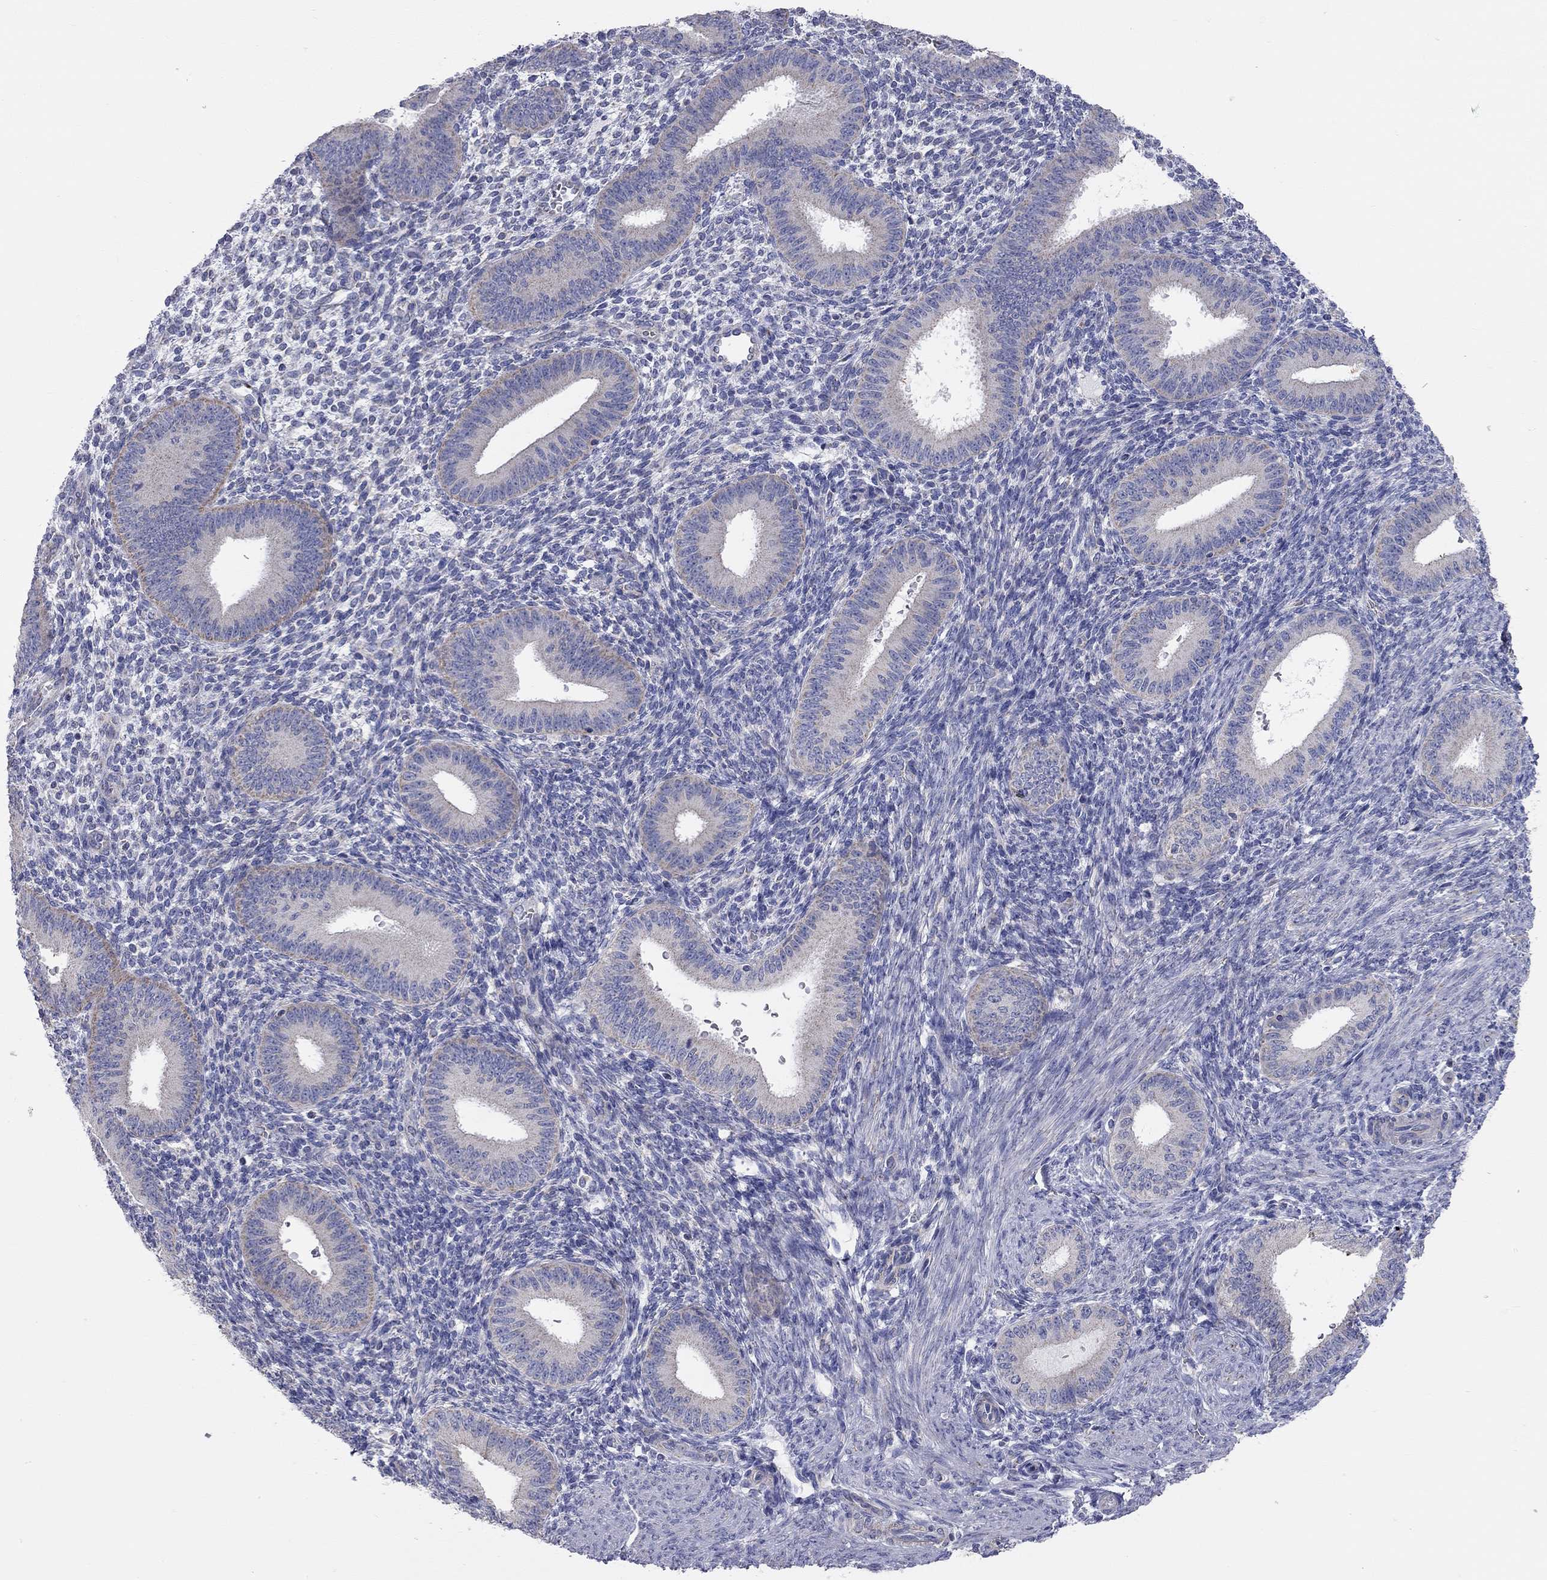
{"staining": {"intensity": "negative", "quantity": "none", "location": "none"}, "tissue": "endometrium", "cell_type": "Cells in endometrial stroma", "image_type": "normal", "snomed": [{"axis": "morphology", "description": "Normal tissue, NOS"}, {"axis": "topography", "description": "Endometrium"}], "caption": "IHC image of normal human endometrium stained for a protein (brown), which demonstrates no positivity in cells in endometrial stroma.", "gene": "CFAP161", "patient": {"sex": "female", "age": 39}}